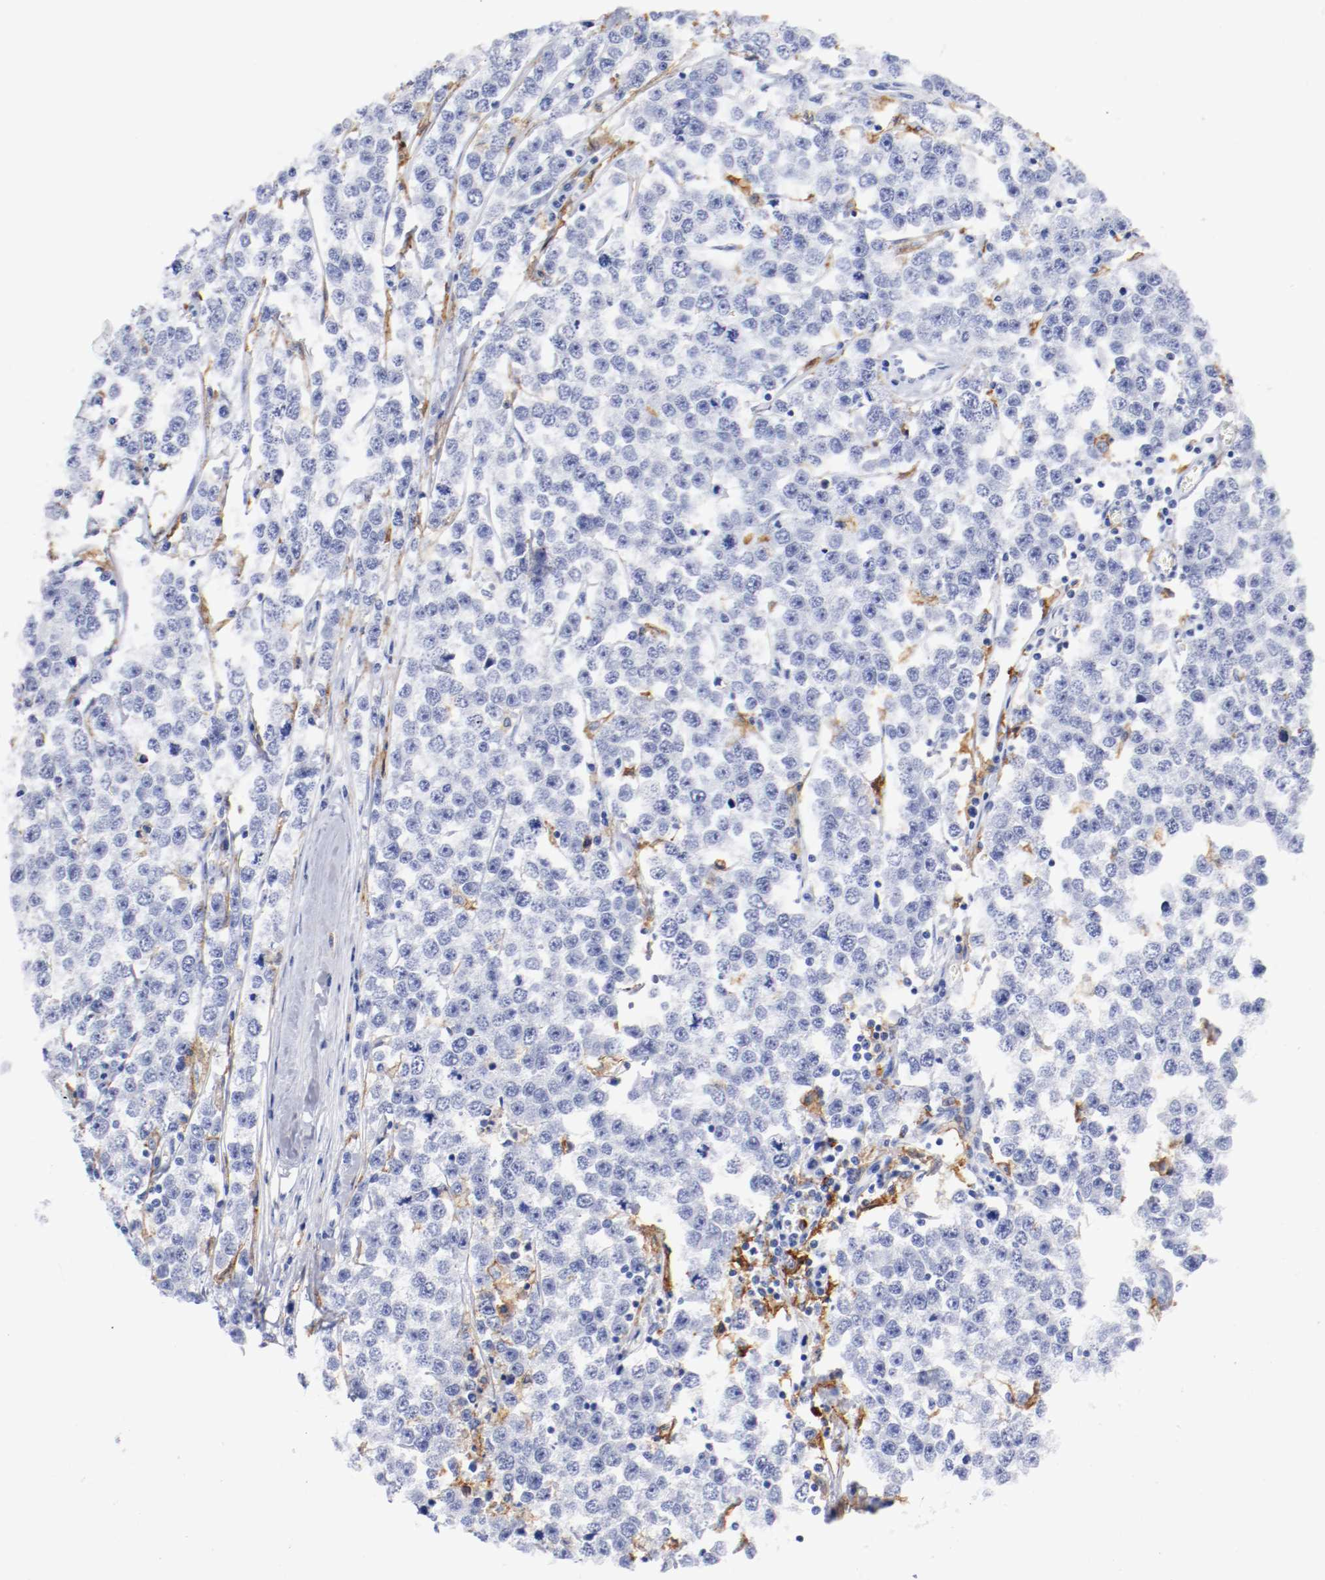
{"staining": {"intensity": "negative", "quantity": "none", "location": "none"}, "tissue": "testis cancer", "cell_type": "Tumor cells", "image_type": "cancer", "snomed": [{"axis": "morphology", "description": "Seminoma, NOS"}, {"axis": "morphology", "description": "Carcinoma, Embryonal, NOS"}, {"axis": "topography", "description": "Testis"}], "caption": "DAB (3,3'-diaminobenzidine) immunohistochemical staining of testis cancer exhibits no significant expression in tumor cells.", "gene": "ITGAX", "patient": {"sex": "male", "age": 52}}